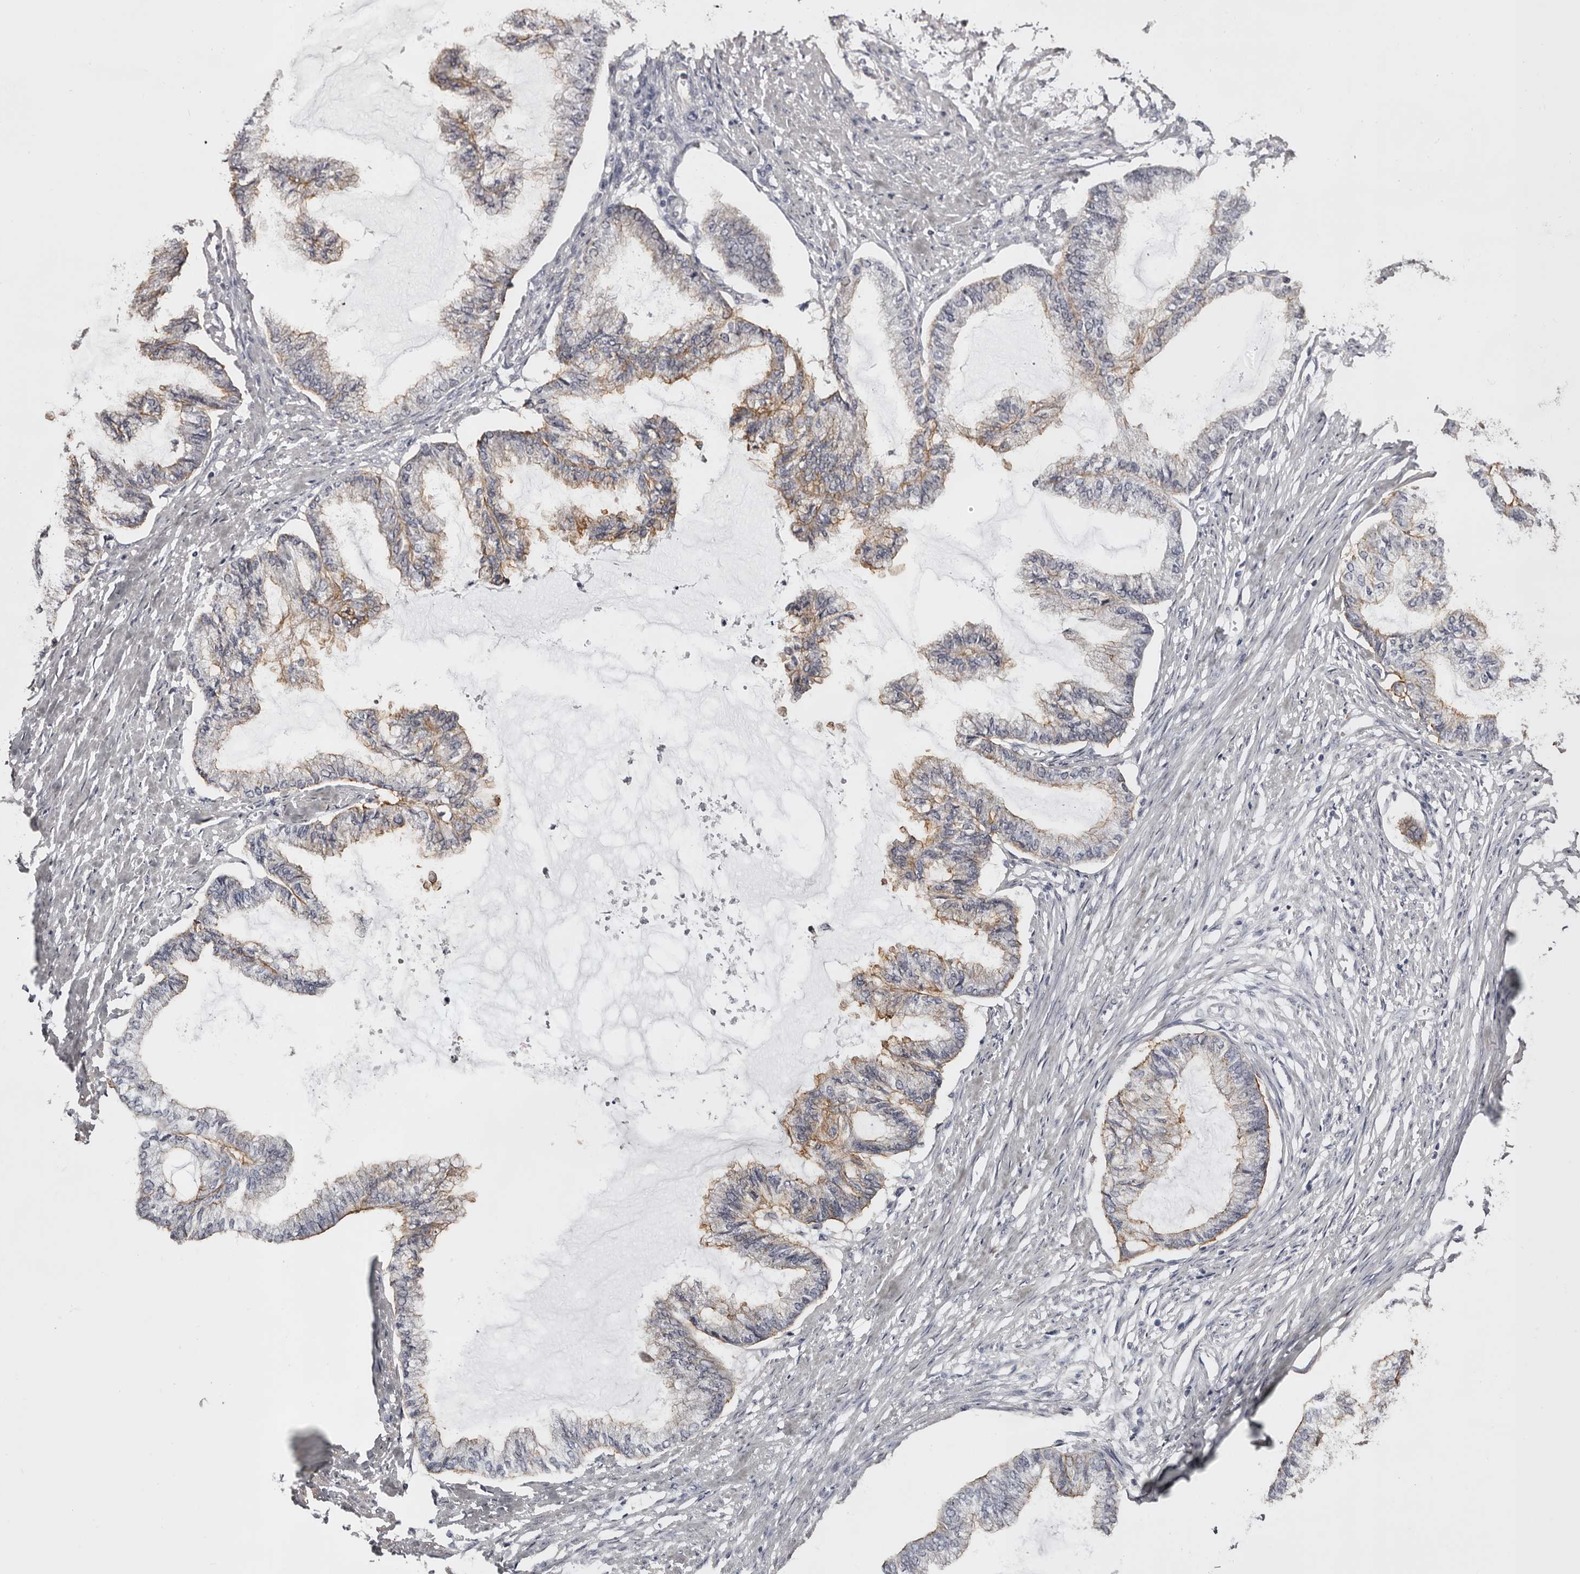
{"staining": {"intensity": "moderate", "quantity": "<25%", "location": "cytoplasmic/membranous"}, "tissue": "endometrial cancer", "cell_type": "Tumor cells", "image_type": "cancer", "snomed": [{"axis": "morphology", "description": "Adenocarcinoma, NOS"}, {"axis": "topography", "description": "Endometrium"}], "caption": "Protein expression analysis of adenocarcinoma (endometrial) exhibits moderate cytoplasmic/membranous staining in about <25% of tumor cells. (Stains: DAB (3,3'-diaminobenzidine) in brown, nuclei in blue, Microscopy: brightfield microscopy at high magnification).", "gene": "LAD1", "patient": {"sex": "female", "age": 86}}